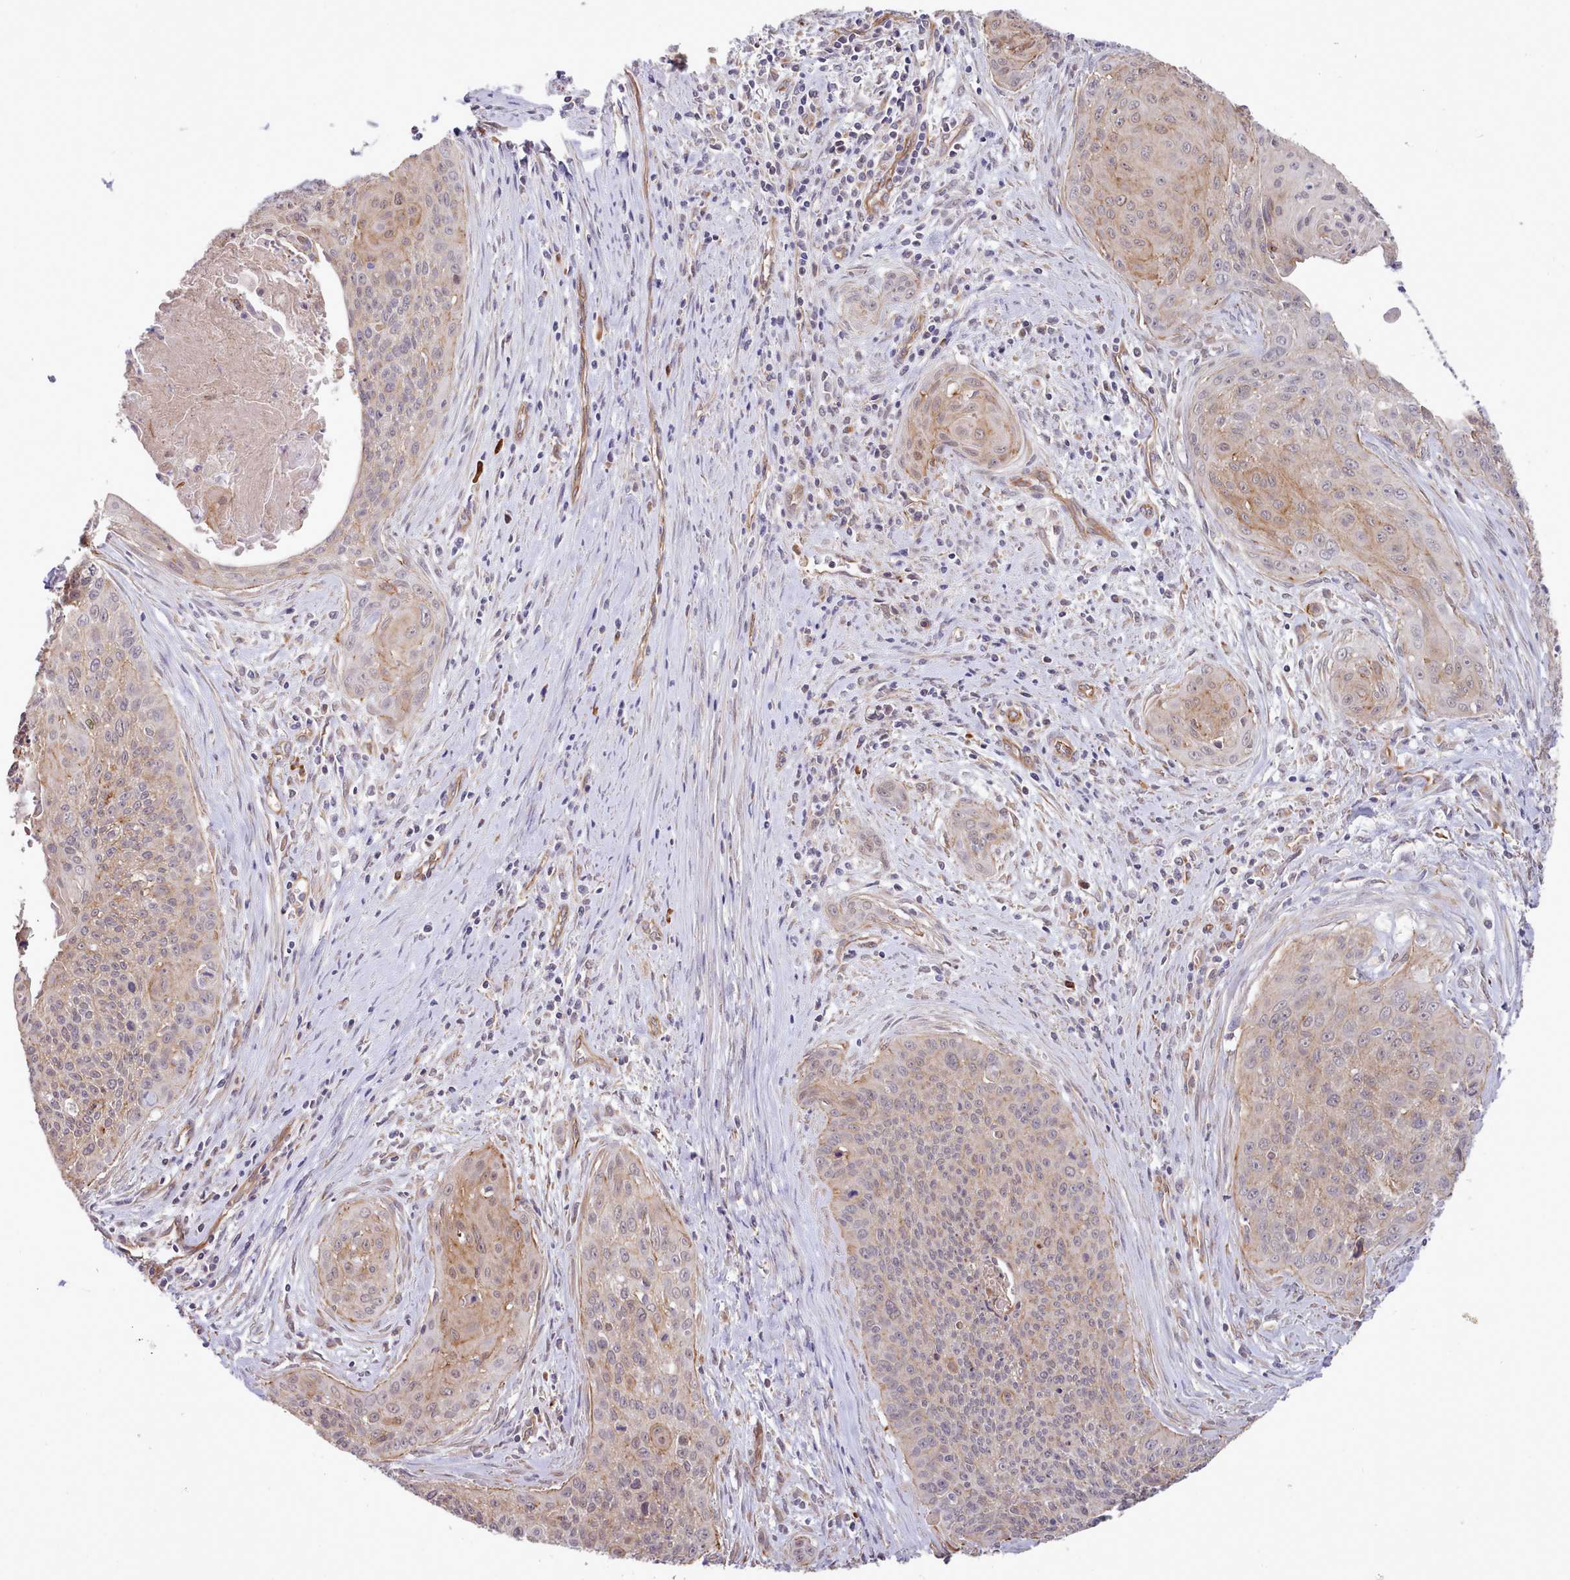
{"staining": {"intensity": "weak", "quantity": "25%-75%", "location": "cytoplasmic/membranous"}, "tissue": "cervical cancer", "cell_type": "Tumor cells", "image_type": "cancer", "snomed": [{"axis": "morphology", "description": "Squamous cell carcinoma, NOS"}, {"axis": "topography", "description": "Cervix"}], "caption": "Human squamous cell carcinoma (cervical) stained with a protein marker demonstrates weak staining in tumor cells.", "gene": "ZC3H13", "patient": {"sex": "female", "age": 55}}